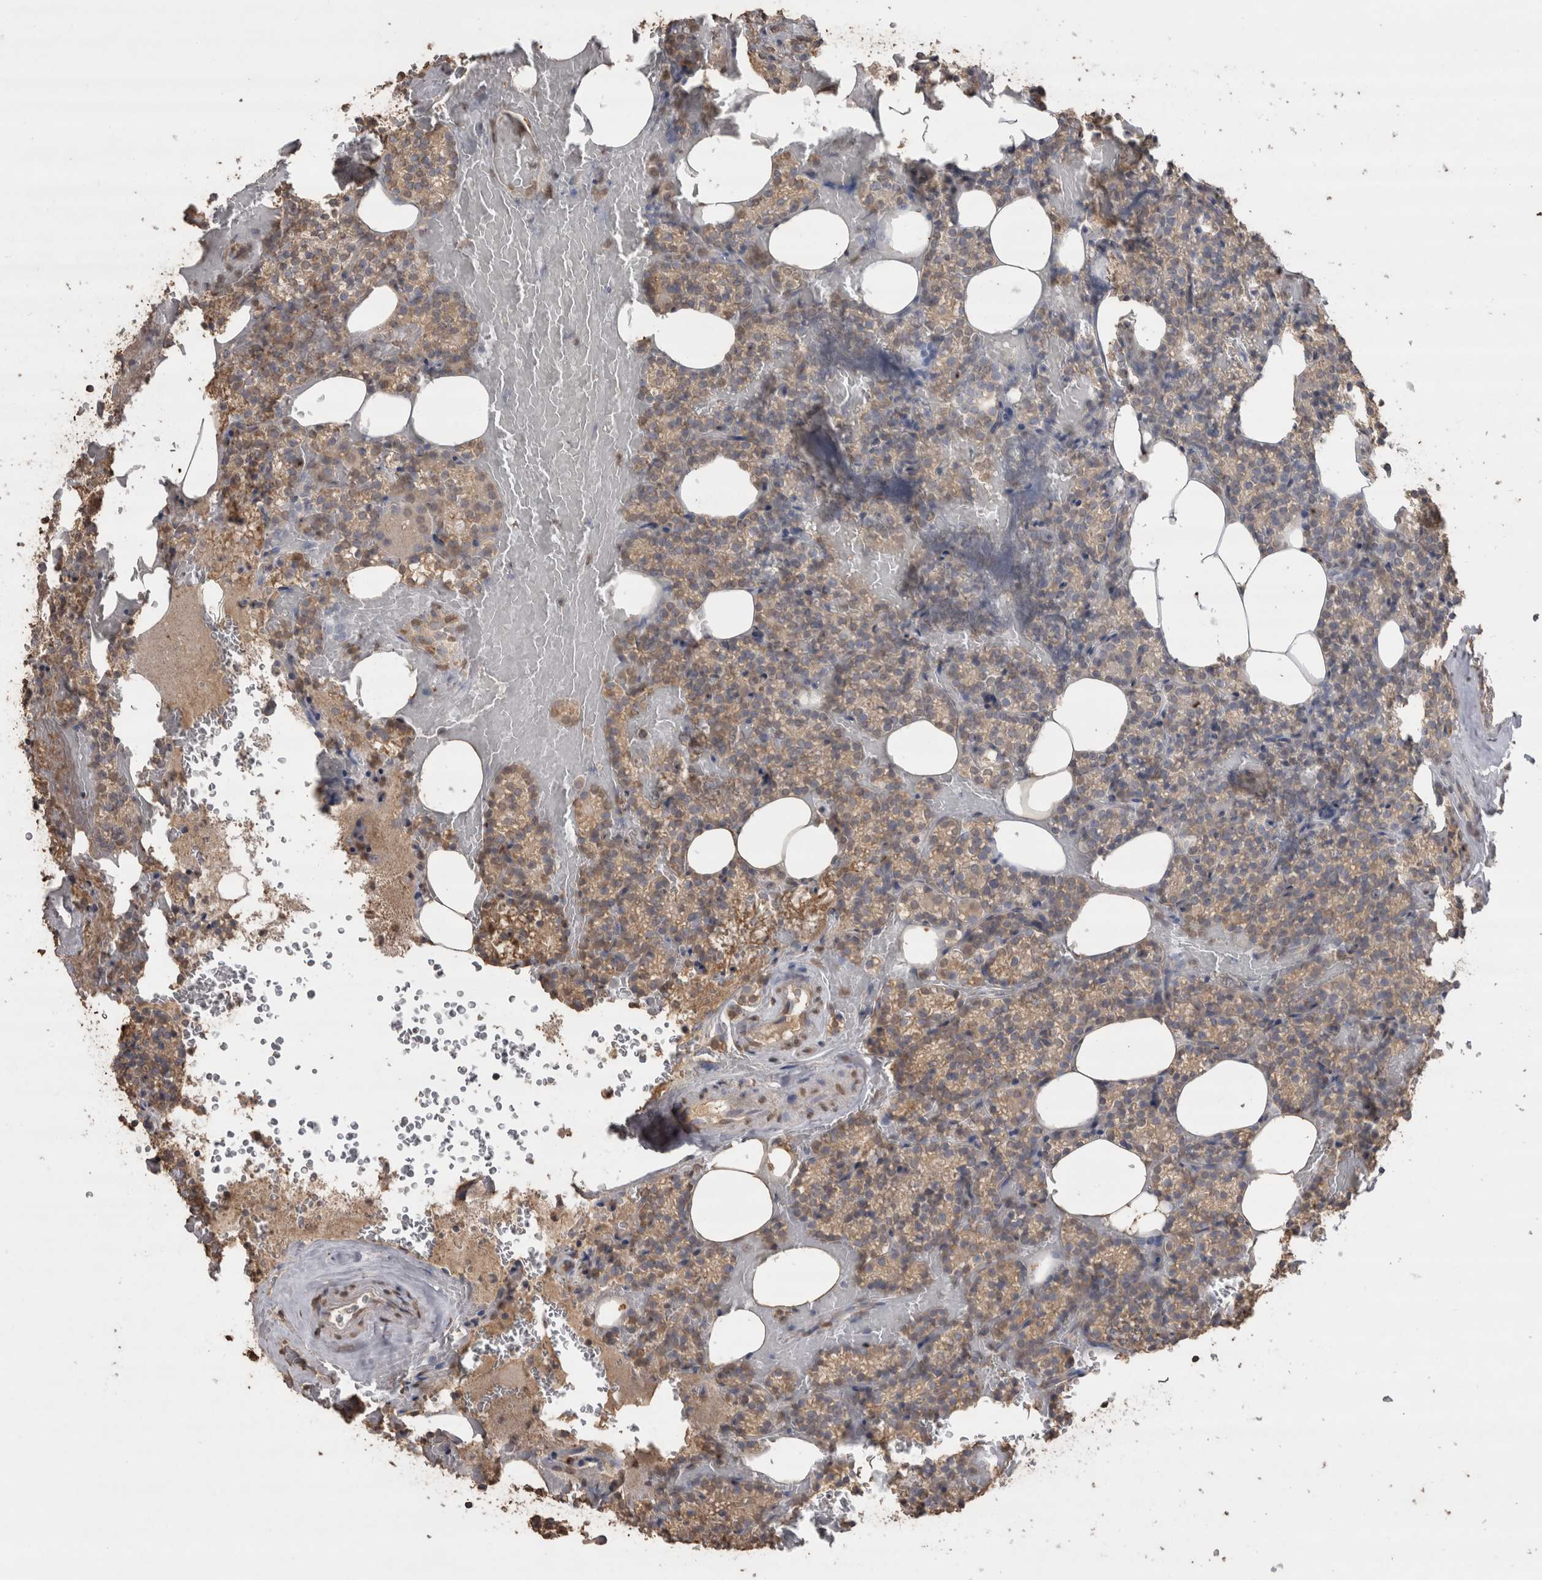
{"staining": {"intensity": "weak", "quantity": ">75%", "location": "cytoplasmic/membranous,nuclear"}, "tissue": "parathyroid gland", "cell_type": "Glandular cells", "image_type": "normal", "snomed": [{"axis": "morphology", "description": "Normal tissue, NOS"}, {"axis": "topography", "description": "Parathyroid gland"}], "caption": "Immunohistochemistry (IHC) micrograph of benign parathyroid gland stained for a protein (brown), which displays low levels of weak cytoplasmic/membranous,nuclear staining in approximately >75% of glandular cells.", "gene": "CRELD2", "patient": {"sex": "female", "age": 78}}